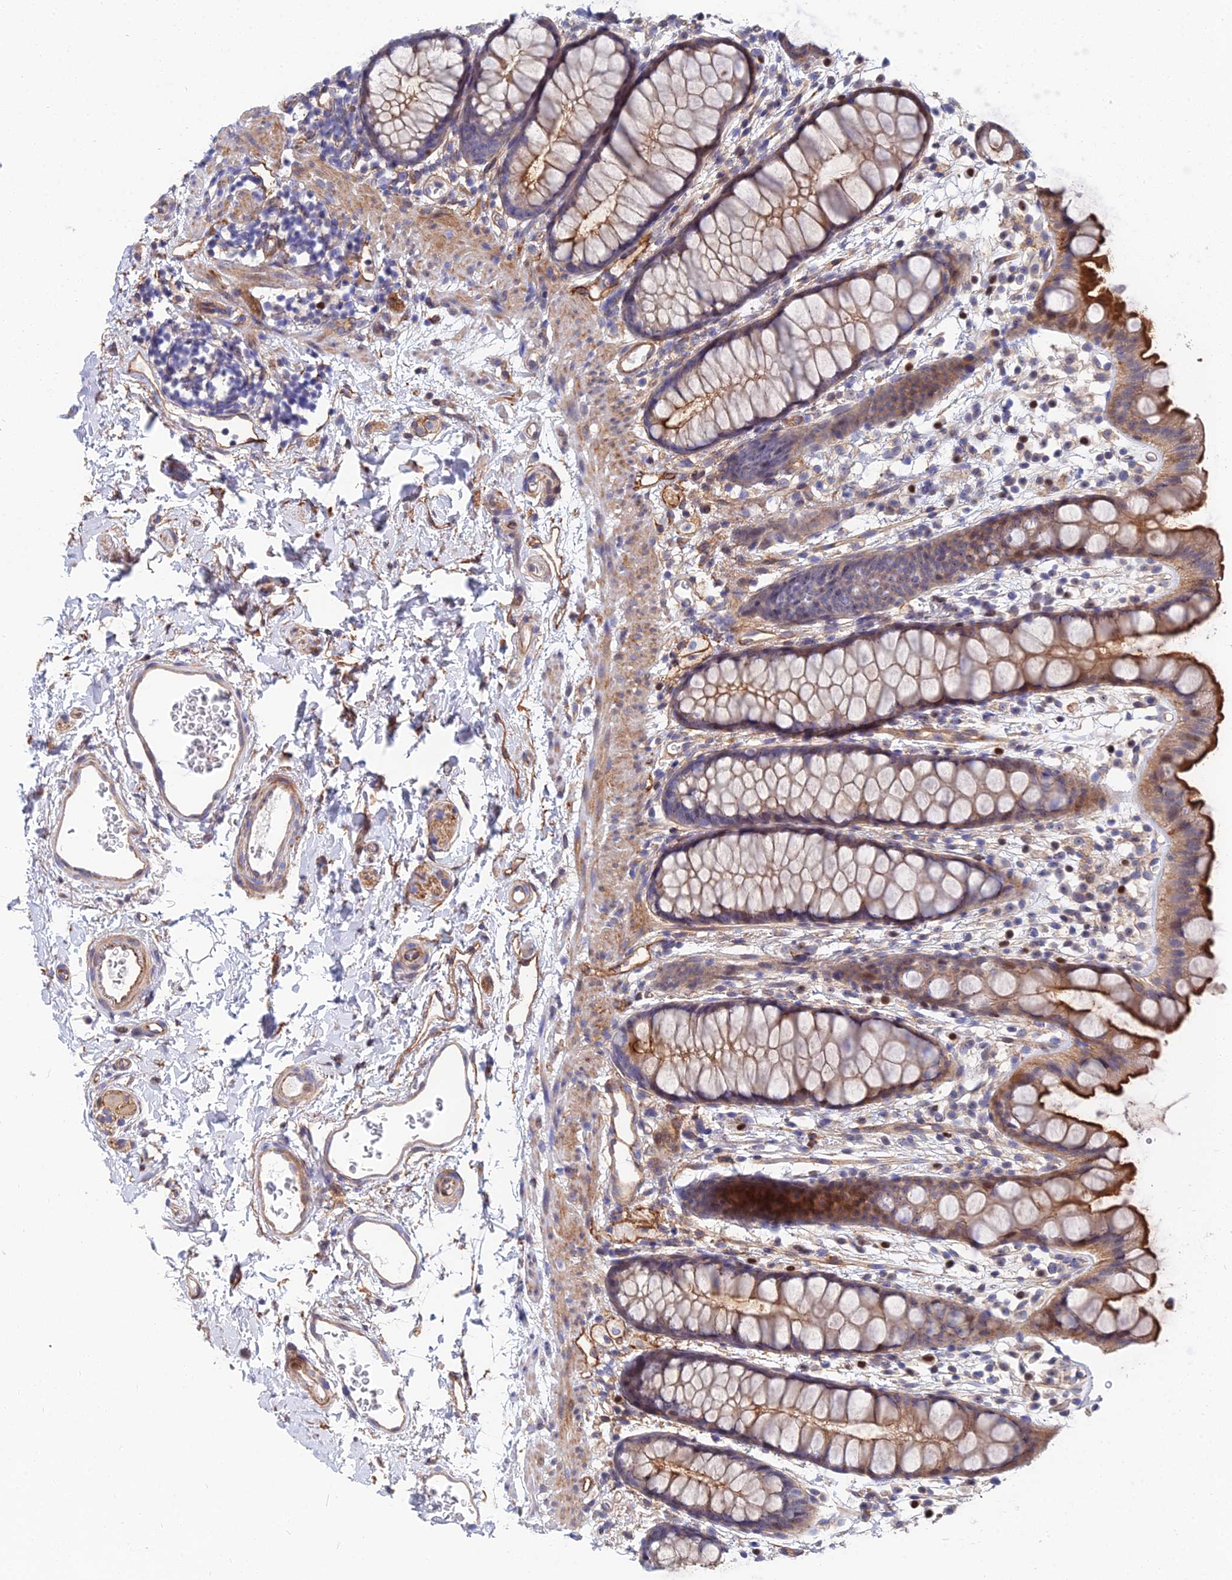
{"staining": {"intensity": "moderate", "quantity": "25%-75%", "location": "cytoplasmic/membranous"}, "tissue": "rectum", "cell_type": "Glandular cells", "image_type": "normal", "snomed": [{"axis": "morphology", "description": "Normal tissue, NOS"}, {"axis": "topography", "description": "Rectum"}], "caption": "Moderate cytoplasmic/membranous protein staining is seen in about 25%-75% of glandular cells in rectum. Using DAB (3,3'-diaminobenzidine) (brown) and hematoxylin (blue) stains, captured at high magnification using brightfield microscopy.", "gene": "TRIM43B", "patient": {"sex": "female", "age": 65}}